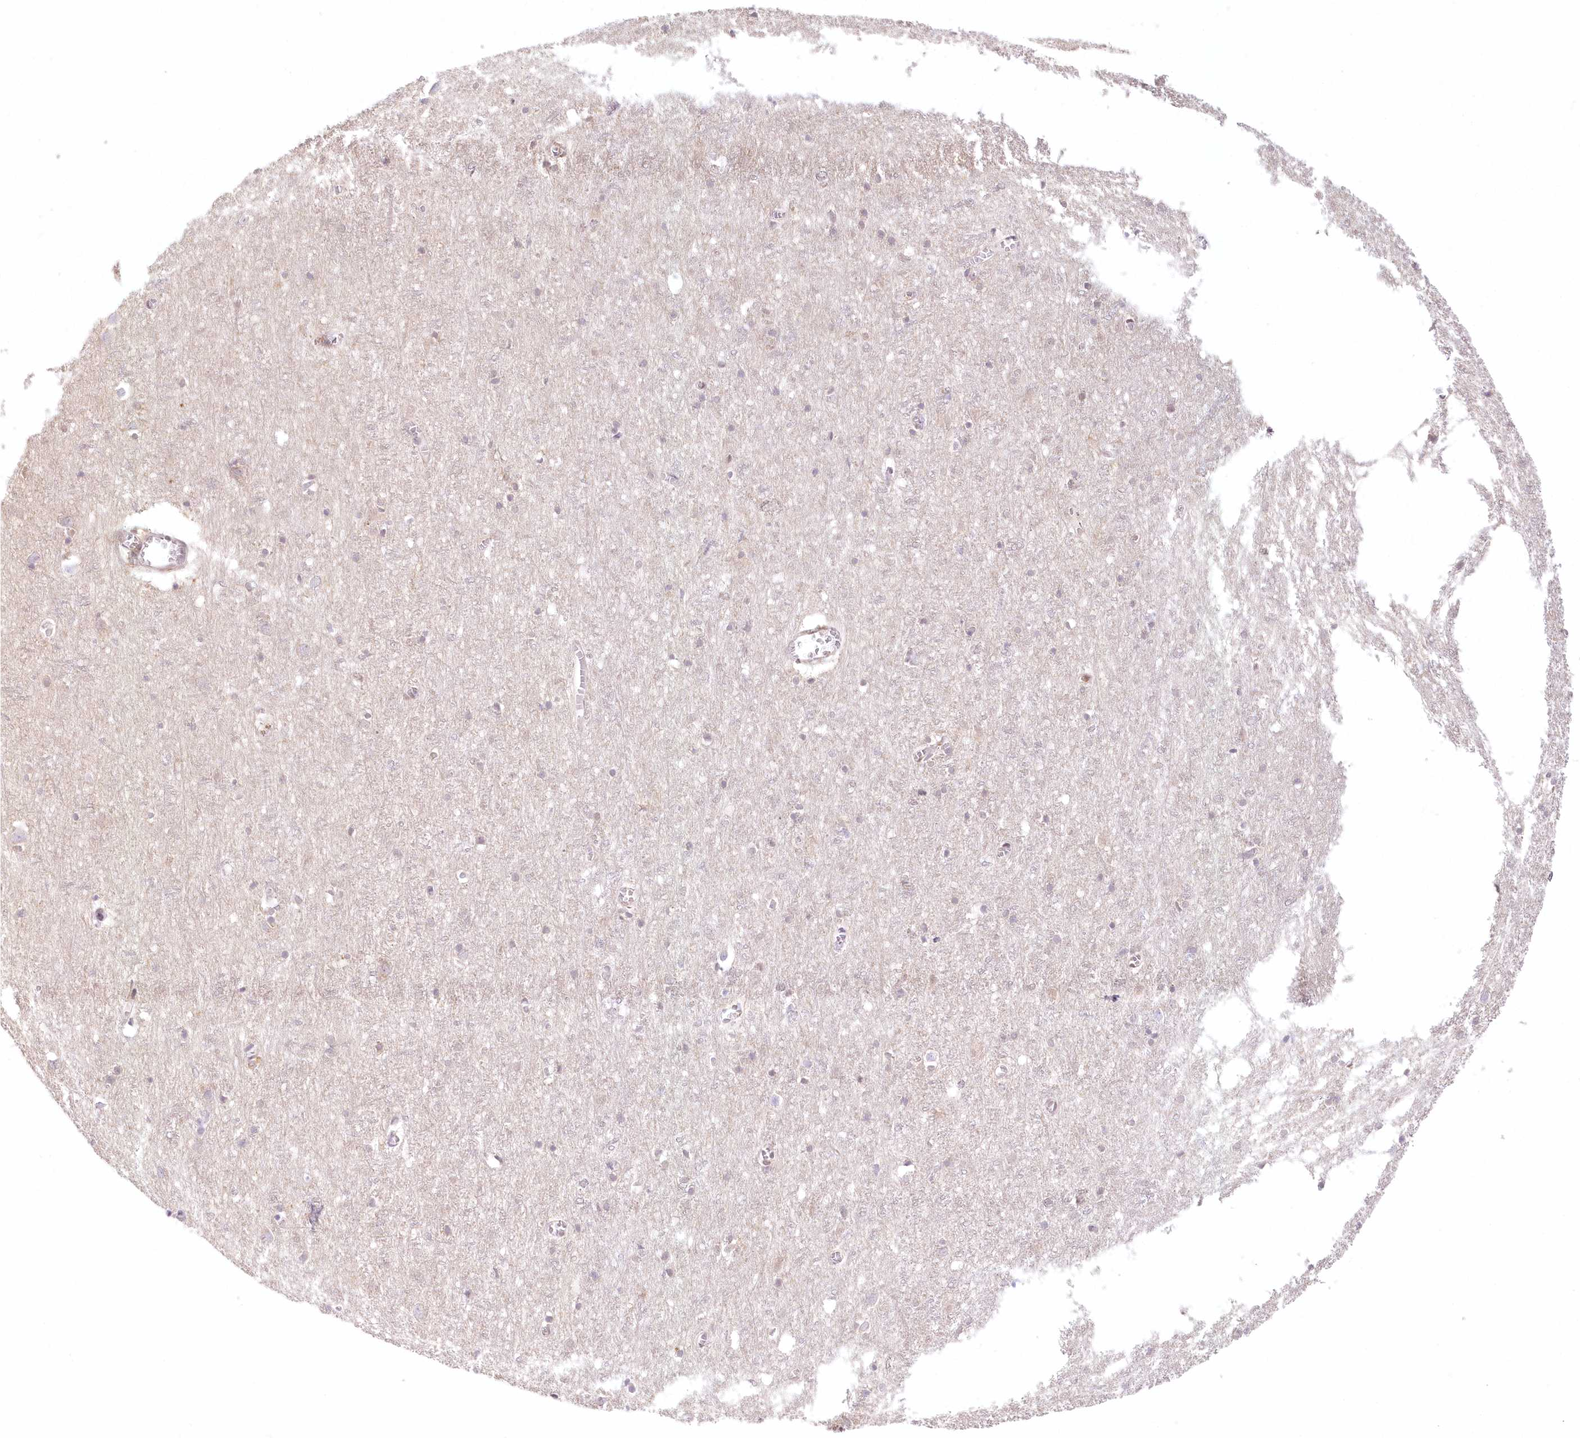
{"staining": {"intensity": "weak", "quantity": "25%-75%", "location": "cytoplasmic/membranous"}, "tissue": "cerebral cortex", "cell_type": "Endothelial cells", "image_type": "normal", "snomed": [{"axis": "morphology", "description": "Normal tissue, NOS"}, {"axis": "topography", "description": "Cerebral cortex"}], "caption": "Immunohistochemical staining of benign human cerebral cortex reveals weak cytoplasmic/membranous protein expression in about 25%-75% of endothelial cells. Nuclei are stained in blue.", "gene": "RNPEP", "patient": {"sex": "female", "age": 64}}